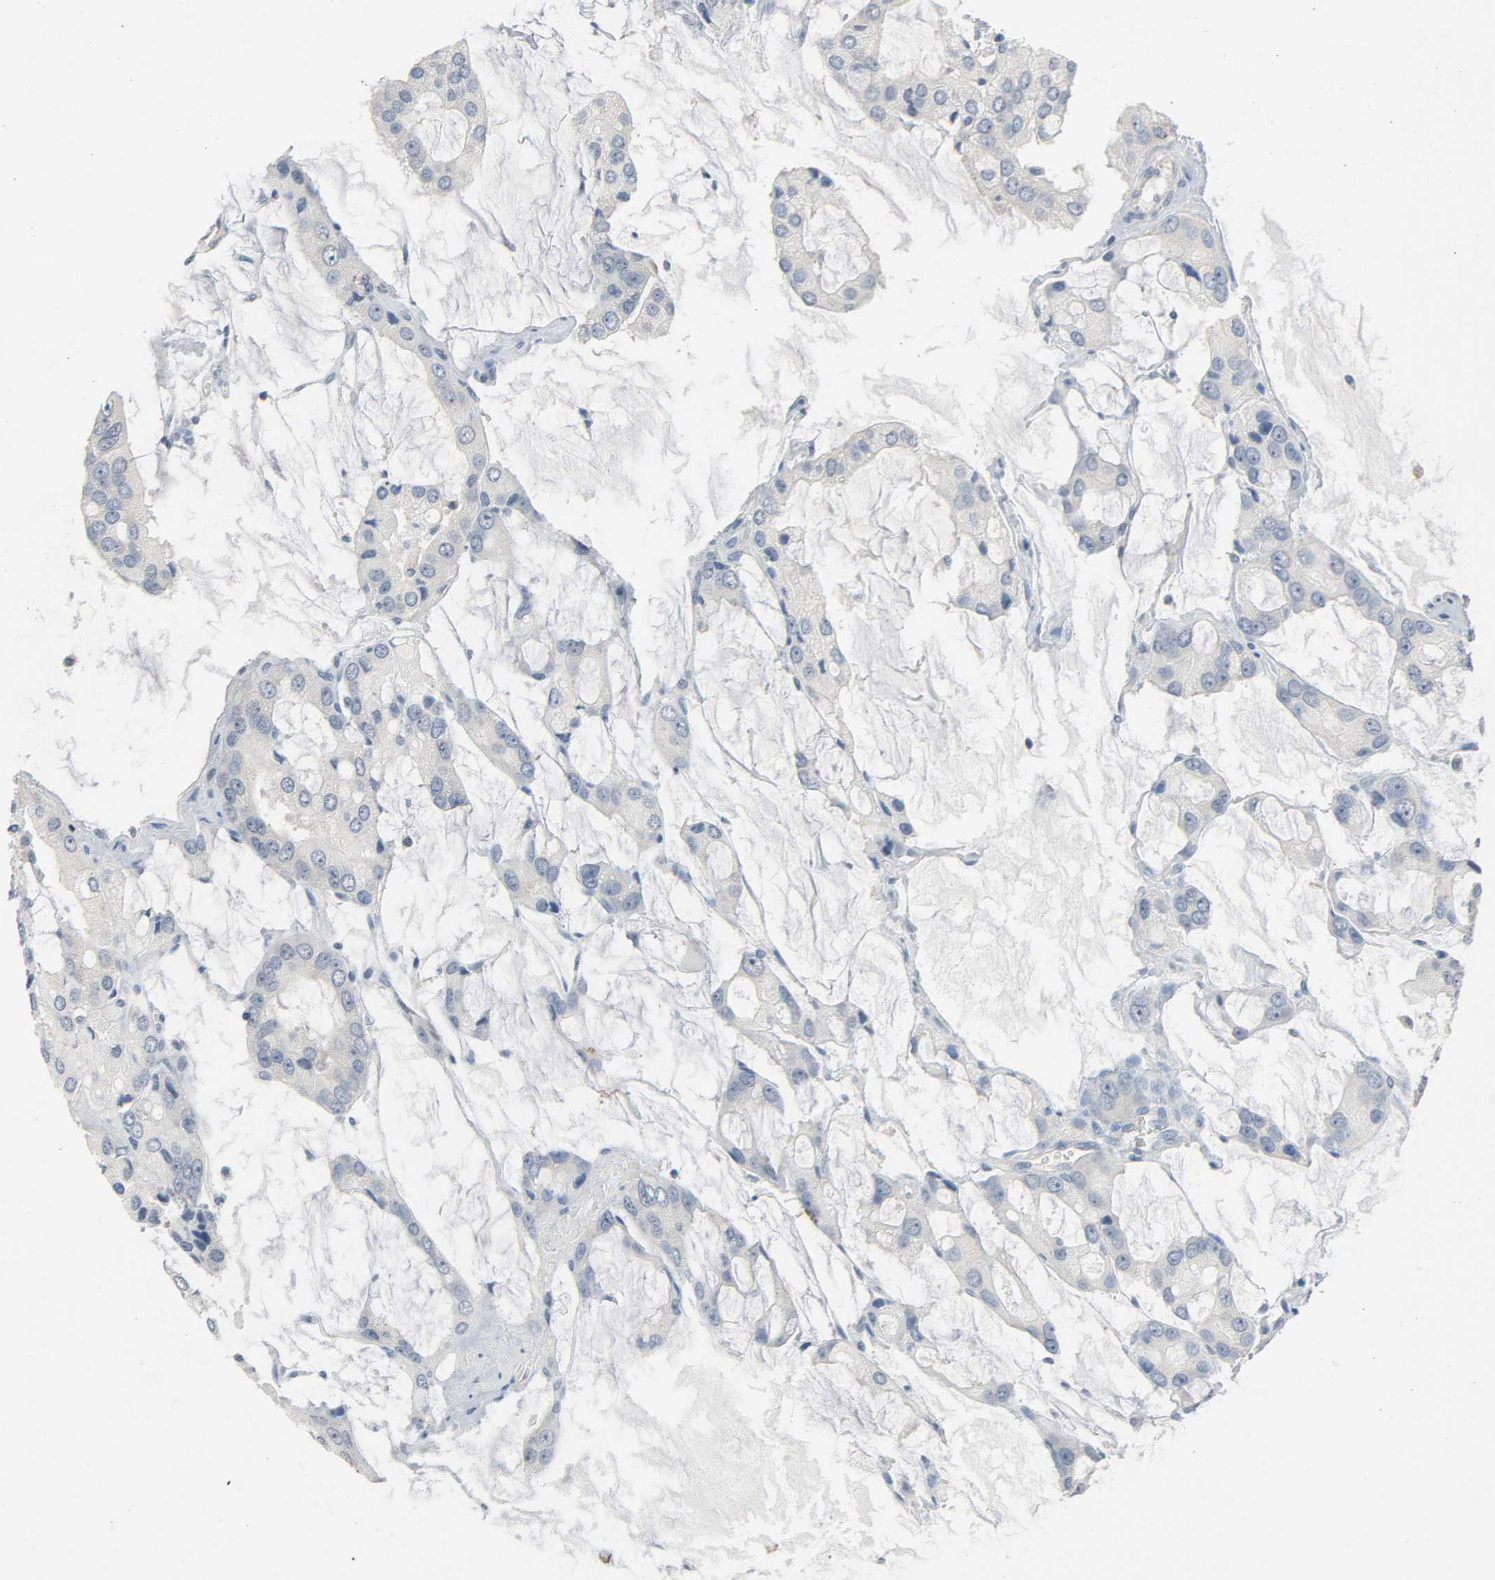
{"staining": {"intensity": "negative", "quantity": "none", "location": "none"}, "tissue": "prostate cancer", "cell_type": "Tumor cells", "image_type": "cancer", "snomed": [{"axis": "morphology", "description": "Adenocarcinoma, High grade"}, {"axis": "topography", "description": "Prostate"}], "caption": "An immunohistochemistry (IHC) photomicrograph of prostate high-grade adenocarcinoma is shown. There is no staining in tumor cells of prostate high-grade adenocarcinoma.", "gene": "CD4", "patient": {"sex": "male", "age": 67}}